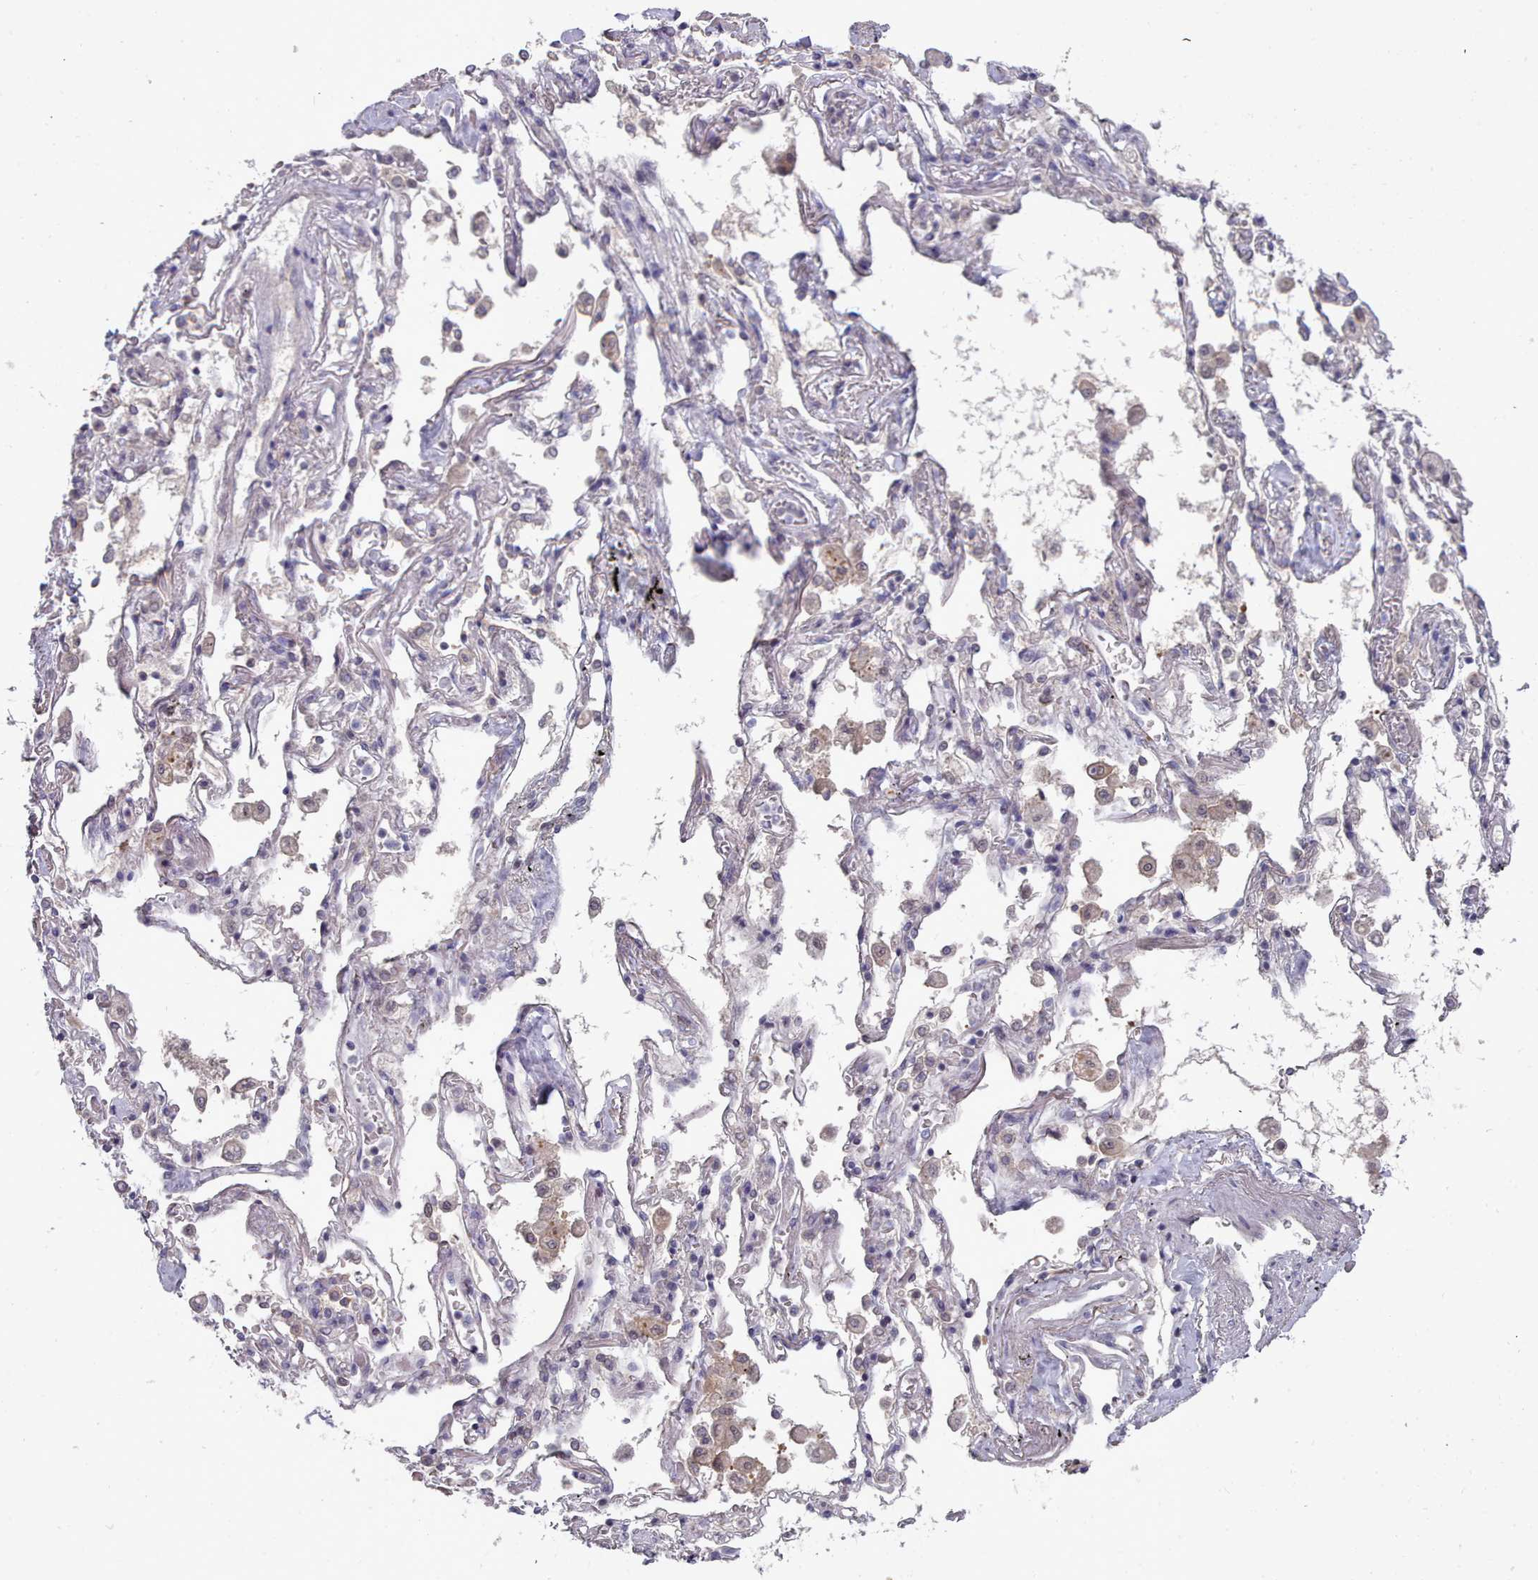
{"staining": {"intensity": "negative", "quantity": "none", "location": "none"}, "tissue": "adipose tissue", "cell_type": "Adipocytes", "image_type": "normal", "snomed": [{"axis": "morphology", "description": "Normal tissue, NOS"}, {"axis": "topography", "description": "Cartilage tissue"}], "caption": "This micrograph is of unremarkable adipose tissue stained with IHC to label a protein in brown with the nuclei are counter-stained blue. There is no positivity in adipocytes.", "gene": "GINS1", "patient": {"sex": "male", "age": 73}}